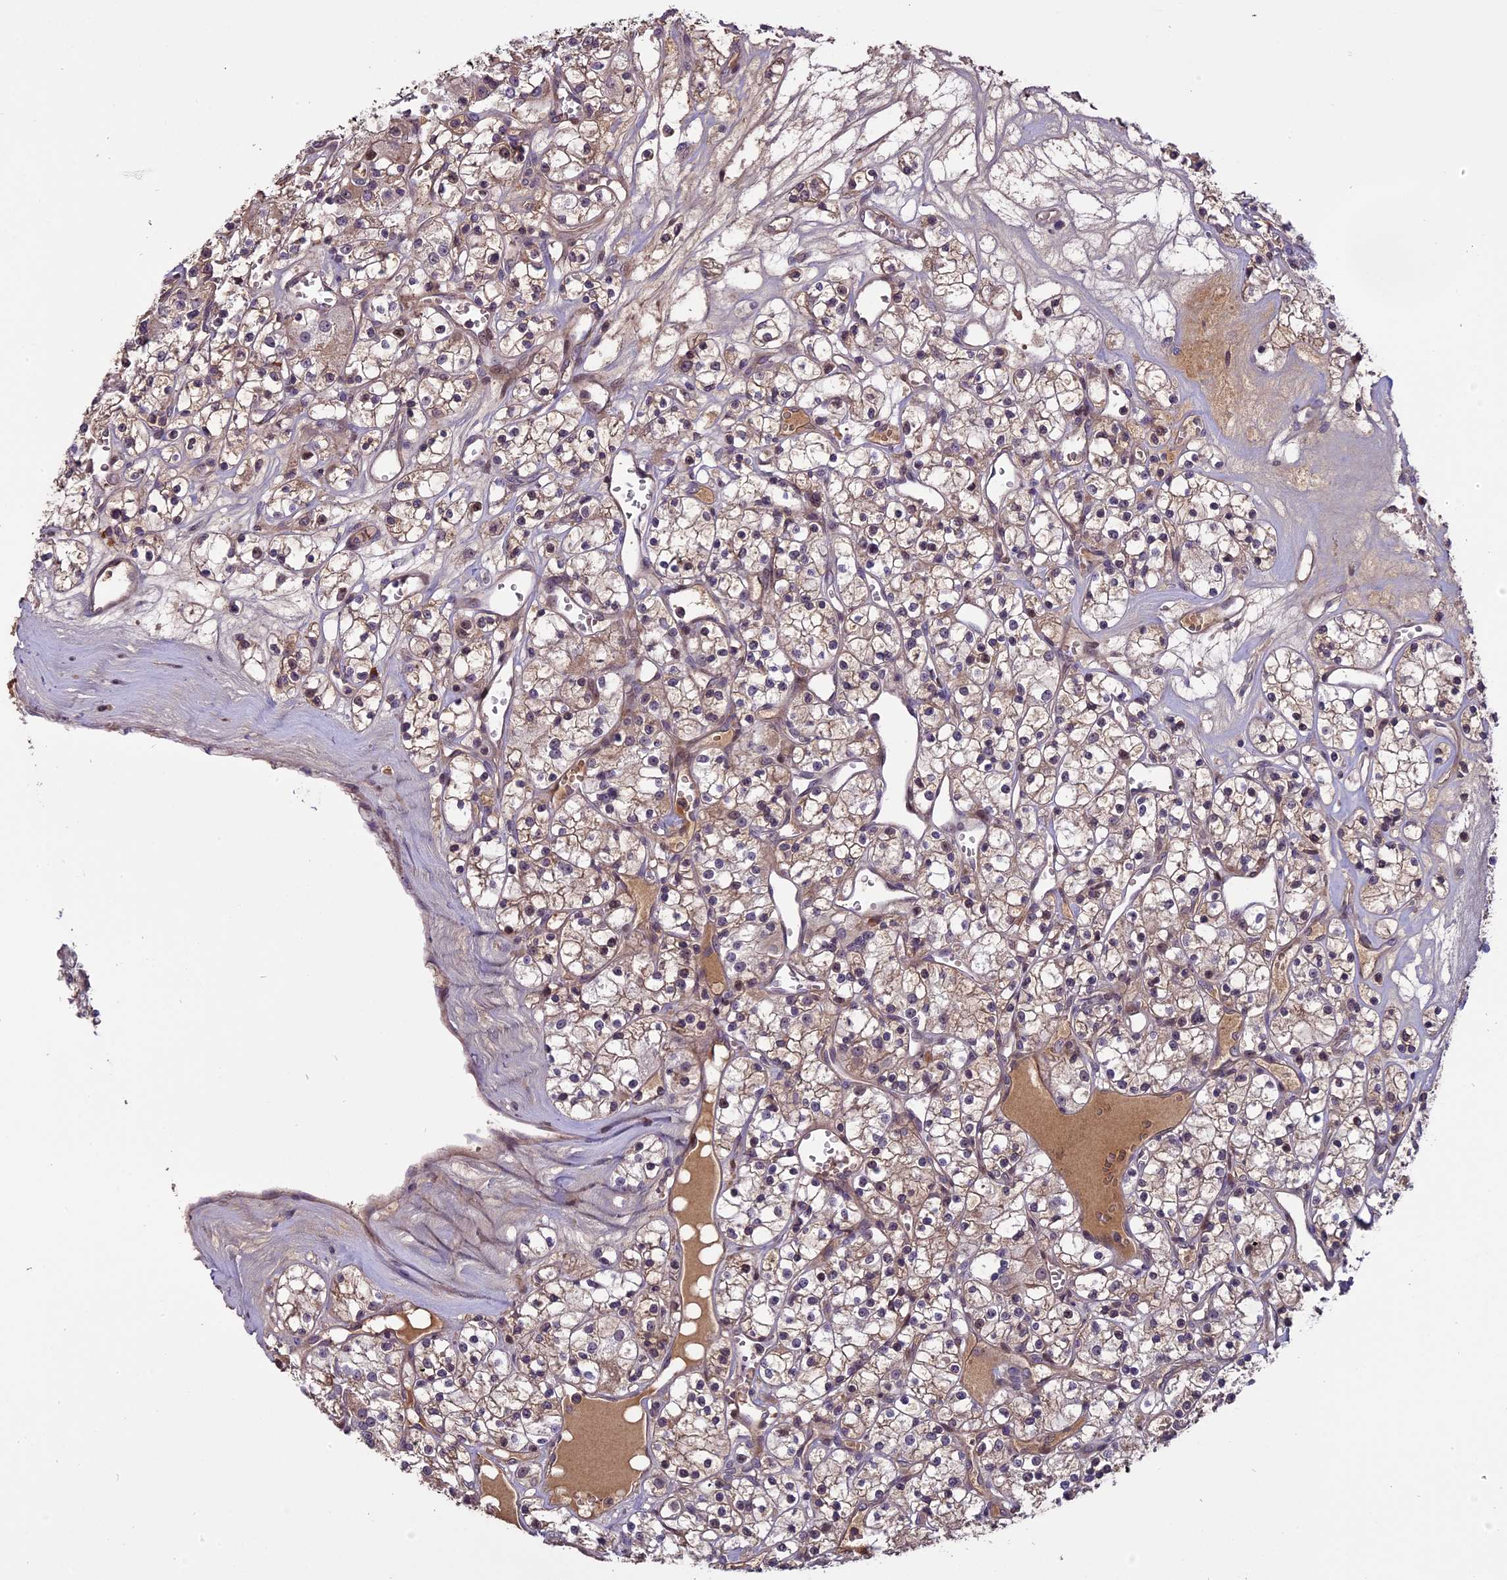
{"staining": {"intensity": "weak", "quantity": "25%-75%", "location": "cytoplasmic/membranous"}, "tissue": "renal cancer", "cell_type": "Tumor cells", "image_type": "cancer", "snomed": [{"axis": "morphology", "description": "Adenocarcinoma, NOS"}, {"axis": "topography", "description": "Kidney"}], "caption": "Renal cancer stained with a brown dye demonstrates weak cytoplasmic/membranous positive staining in about 25%-75% of tumor cells.", "gene": "ENHO", "patient": {"sex": "female", "age": 59}}